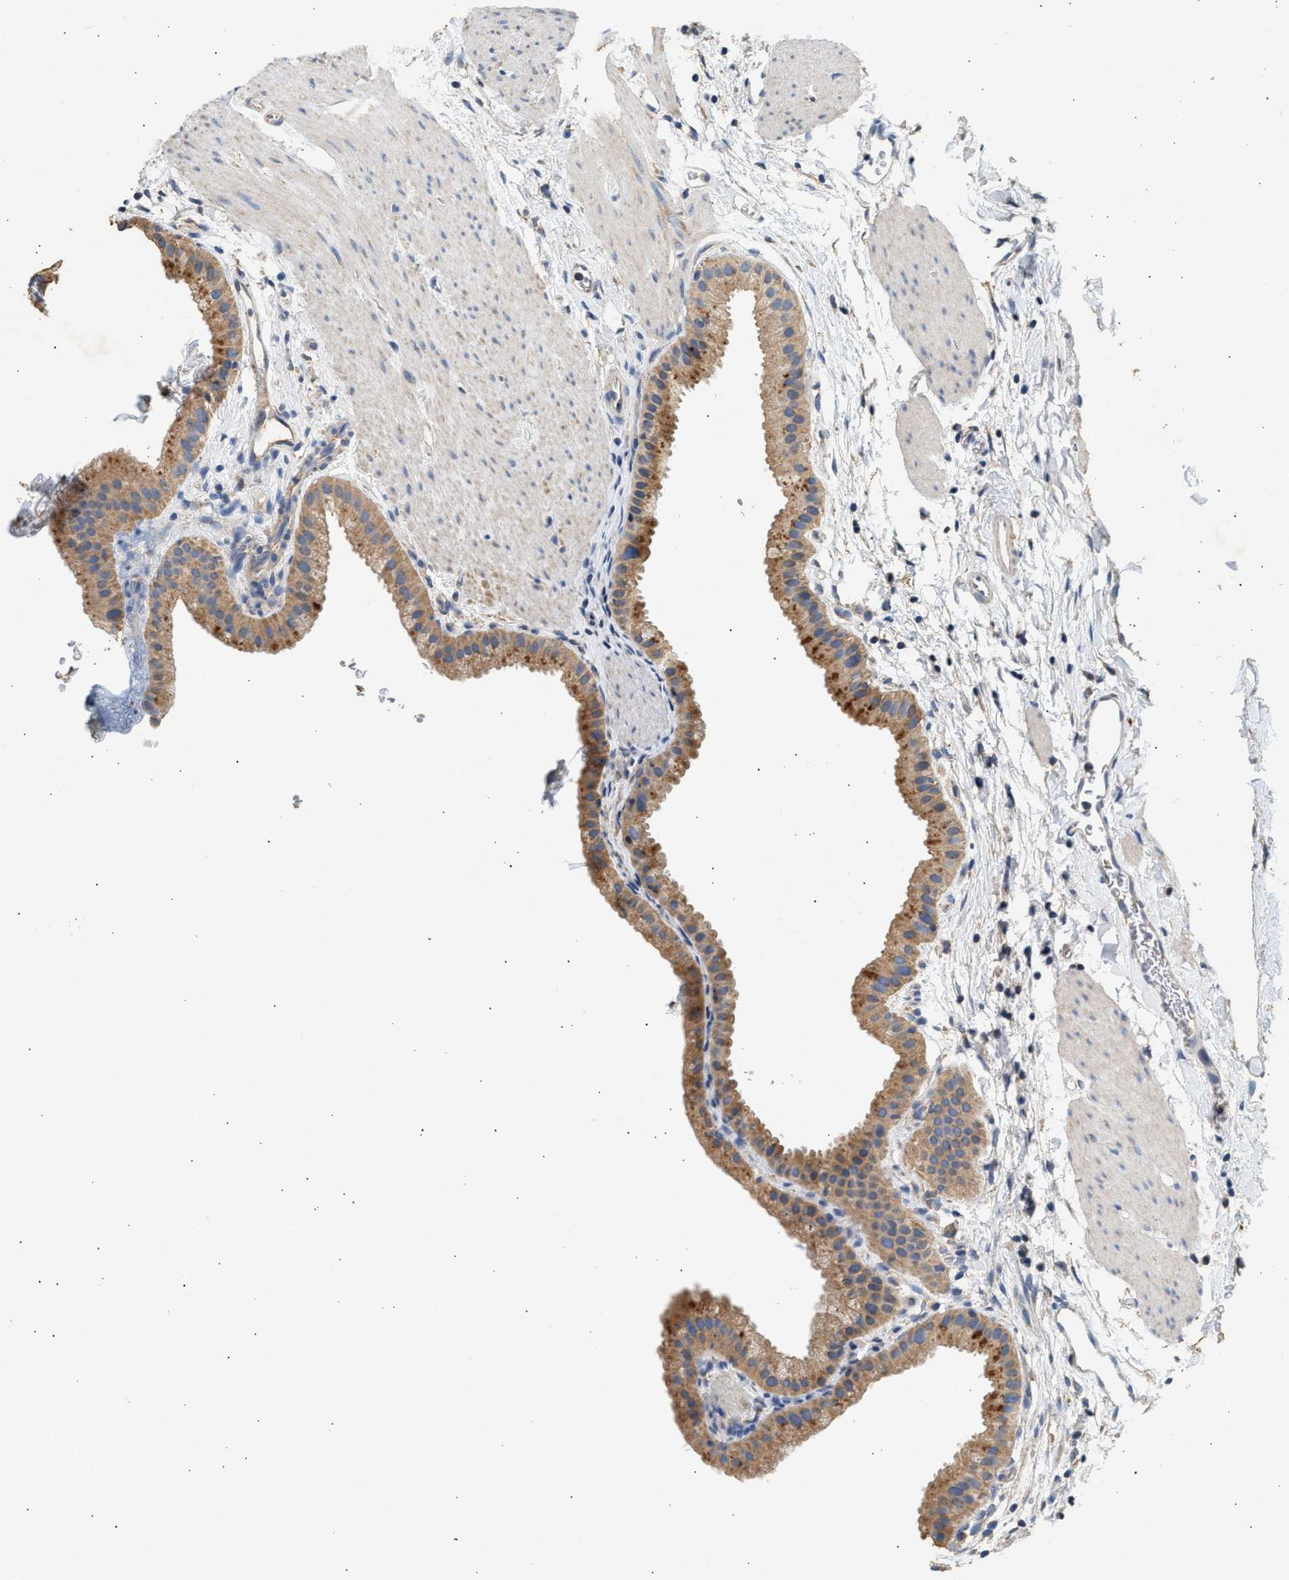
{"staining": {"intensity": "moderate", "quantity": ">75%", "location": "cytoplasmic/membranous"}, "tissue": "gallbladder", "cell_type": "Glandular cells", "image_type": "normal", "snomed": [{"axis": "morphology", "description": "Normal tissue, NOS"}, {"axis": "topography", "description": "Gallbladder"}], "caption": "A brown stain highlights moderate cytoplasmic/membranous expression of a protein in glandular cells of unremarkable human gallbladder.", "gene": "WDR31", "patient": {"sex": "female", "age": 64}}